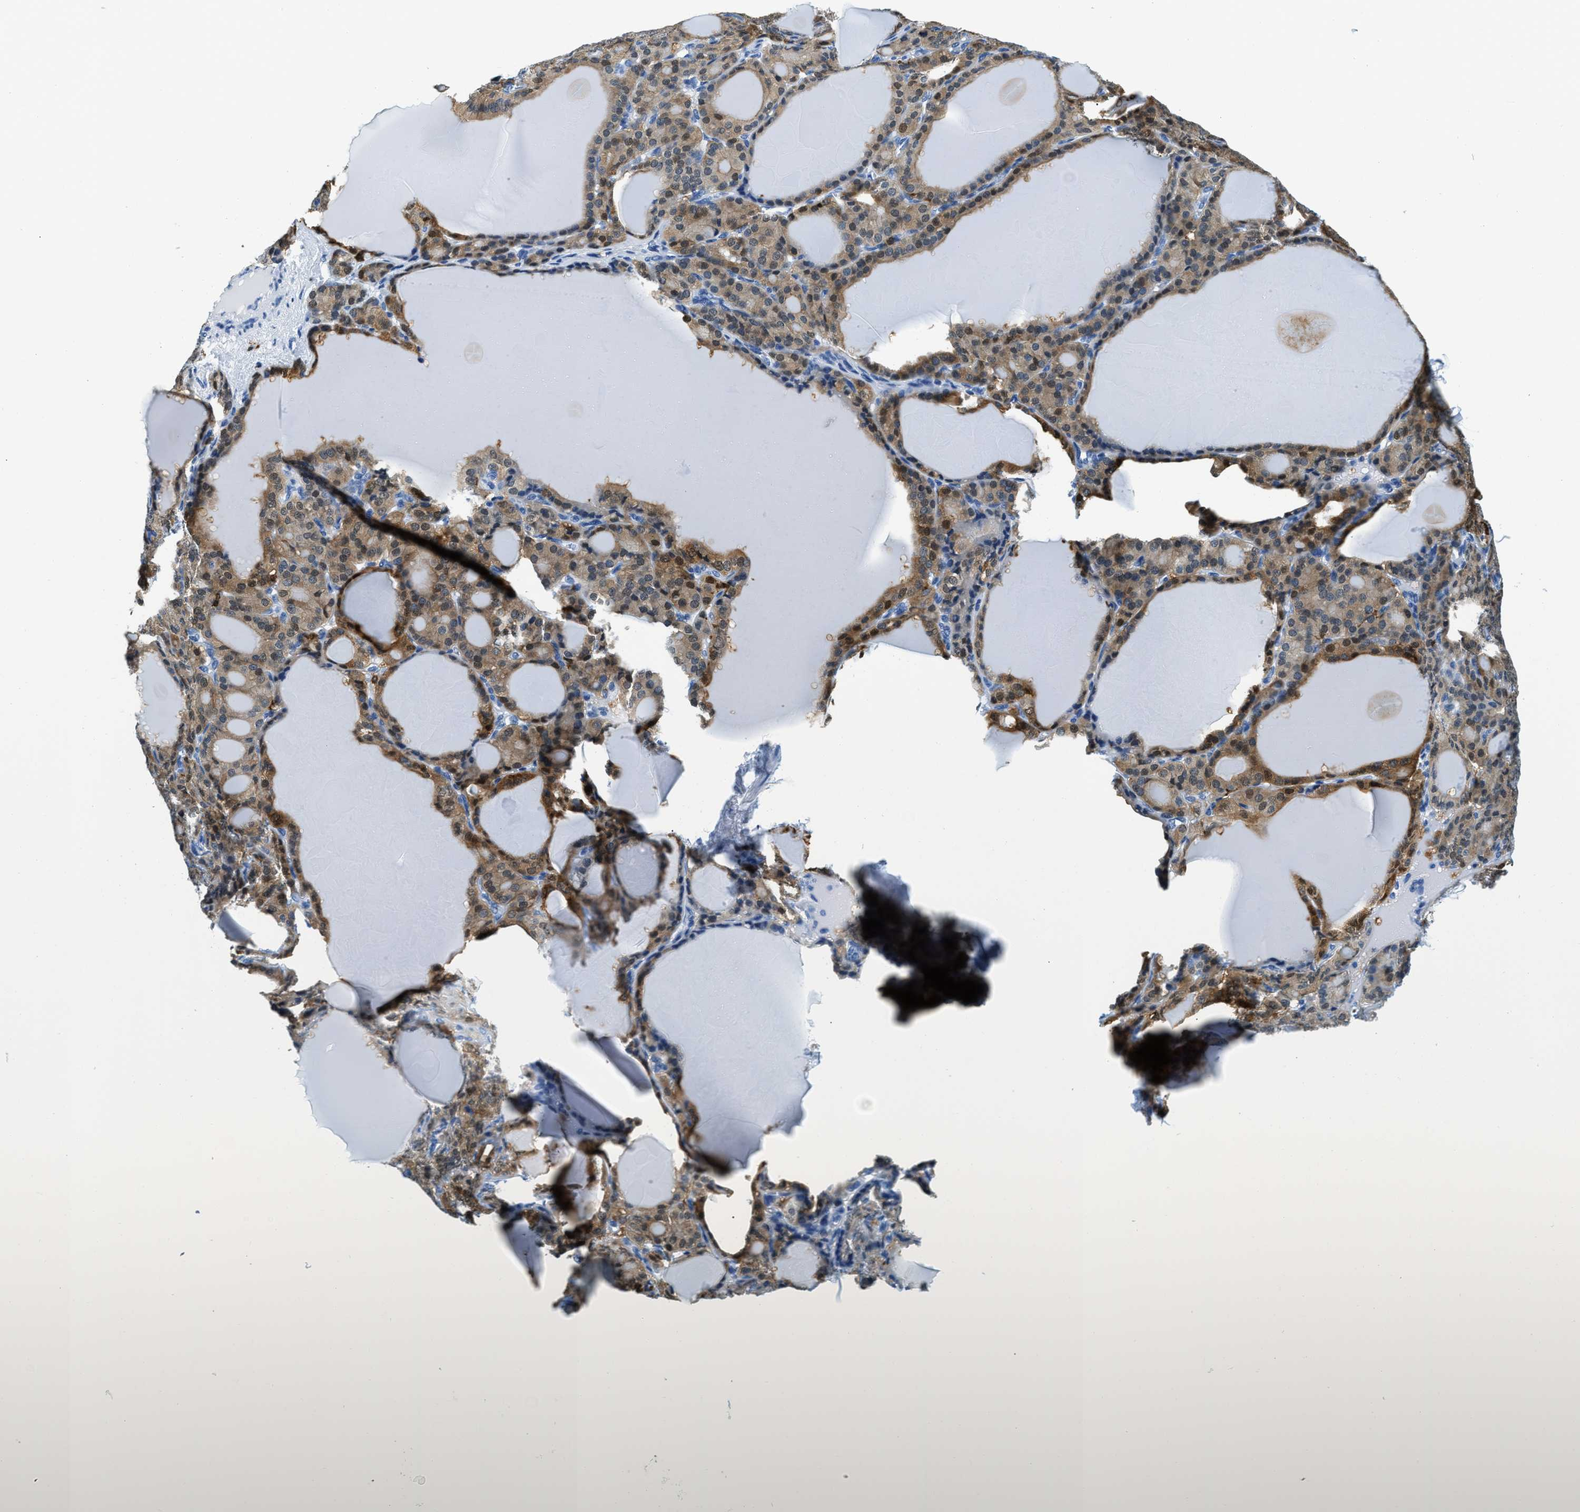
{"staining": {"intensity": "moderate", "quantity": ">75%", "location": "cytoplasmic/membranous,nuclear"}, "tissue": "thyroid gland", "cell_type": "Glandular cells", "image_type": "normal", "snomed": [{"axis": "morphology", "description": "Normal tissue, NOS"}, {"axis": "topography", "description": "Thyroid gland"}], "caption": "This is an image of immunohistochemistry (IHC) staining of unremarkable thyroid gland, which shows moderate positivity in the cytoplasmic/membranous,nuclear of glandular cells.", "gene": "CAPG", "patient": {"sex": "female", "age": 28}}